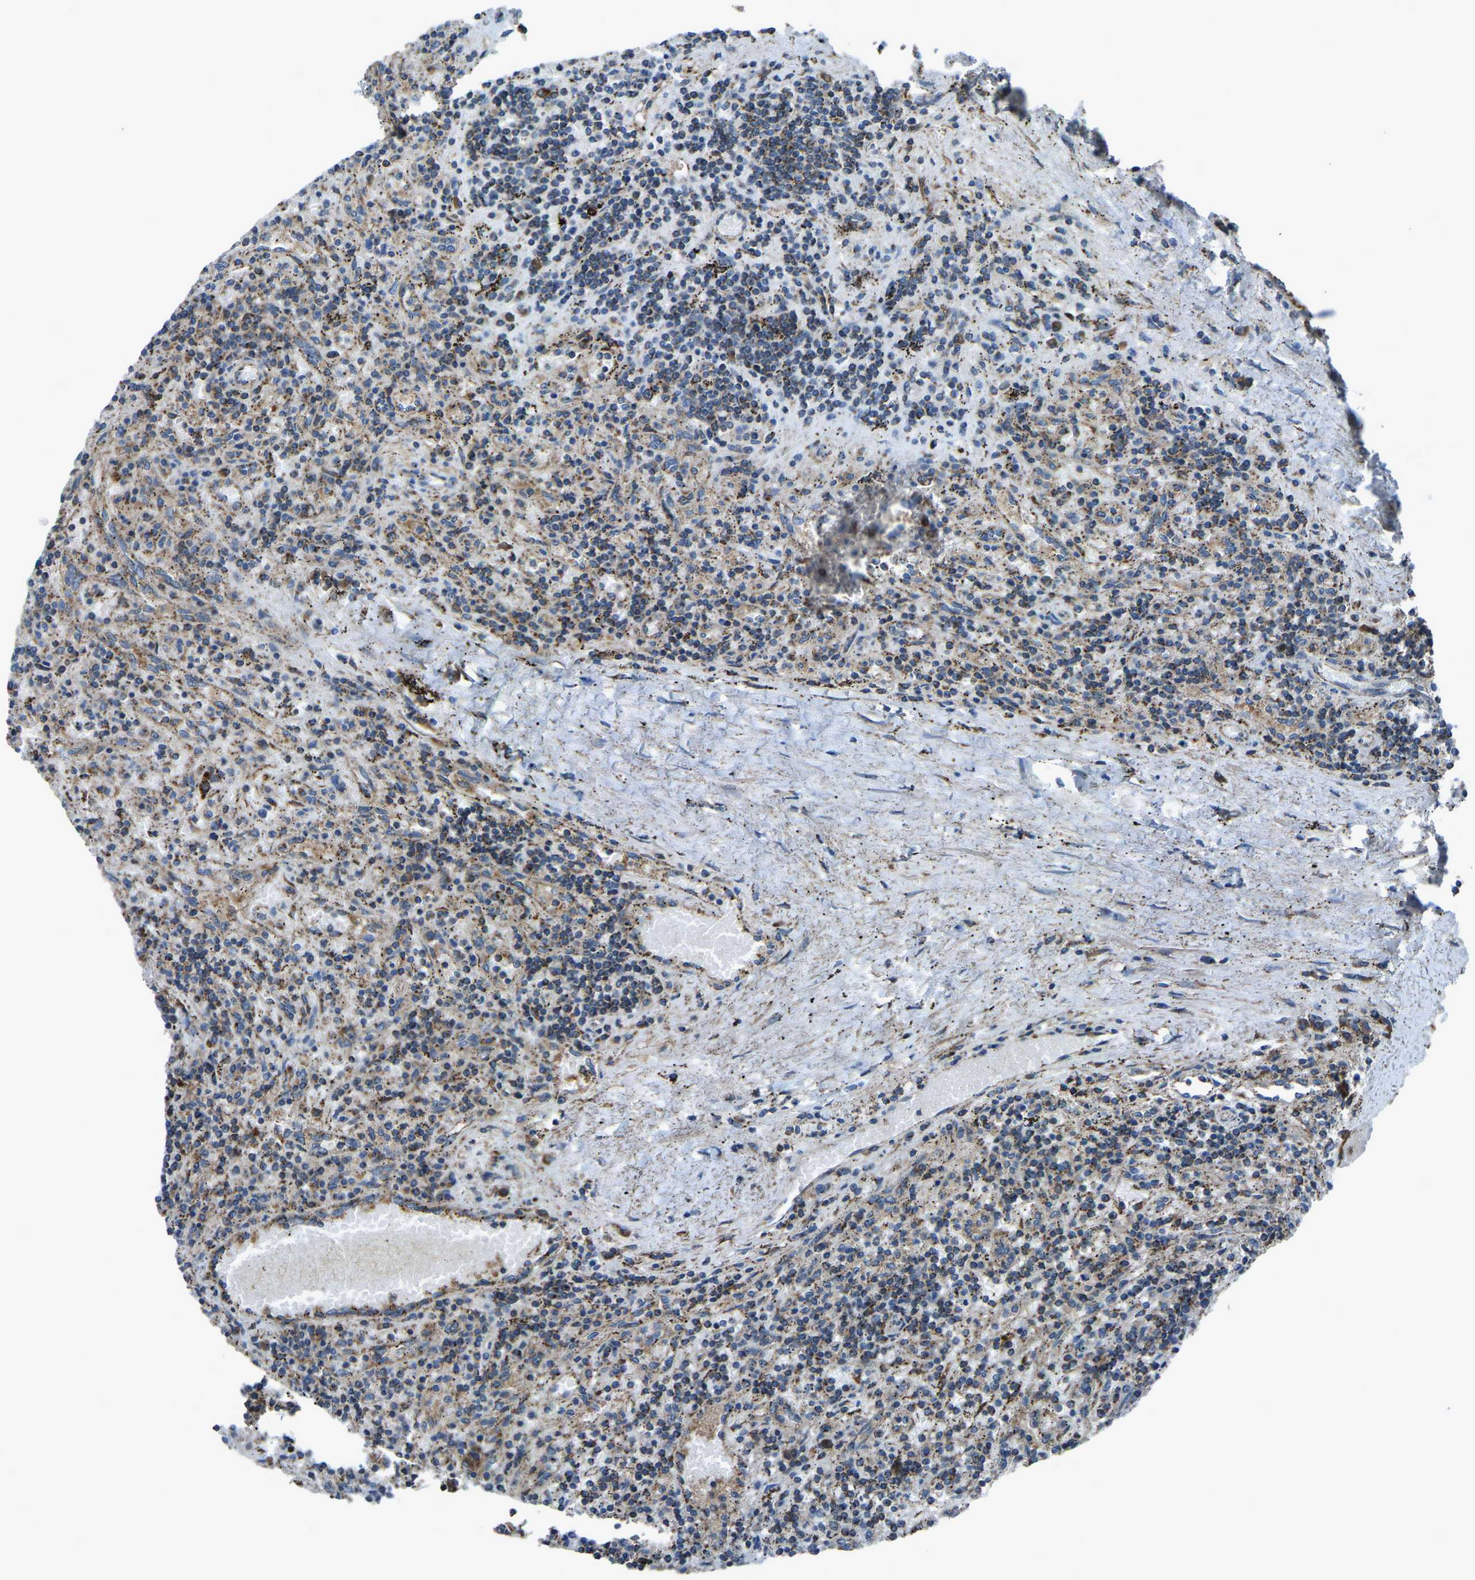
{"staining": {"intensity": "moderate", "quantity": ">75%", "location": "cytoplasmic/membranous"}, "tissue": "lymphoma", "cell_type": "Tumor cells", "image_type": "cancer", "snomed": [{"axis": "morphology", "description": "Malignant lymphoma, non-Hodgkin's type, Low grade"}, {"axis": "topography", "description": "Spleen"}], "caption": "Protein expression by immunohistochemistry shows moderate cytoplasmic/membranous positivity in approximately >75% of tumor cells in malignant lymphoma, non-Hodgkin's type (low-grade).", "gene": "AKR1A1", "patient": {"sex": "male", "age": 76}}